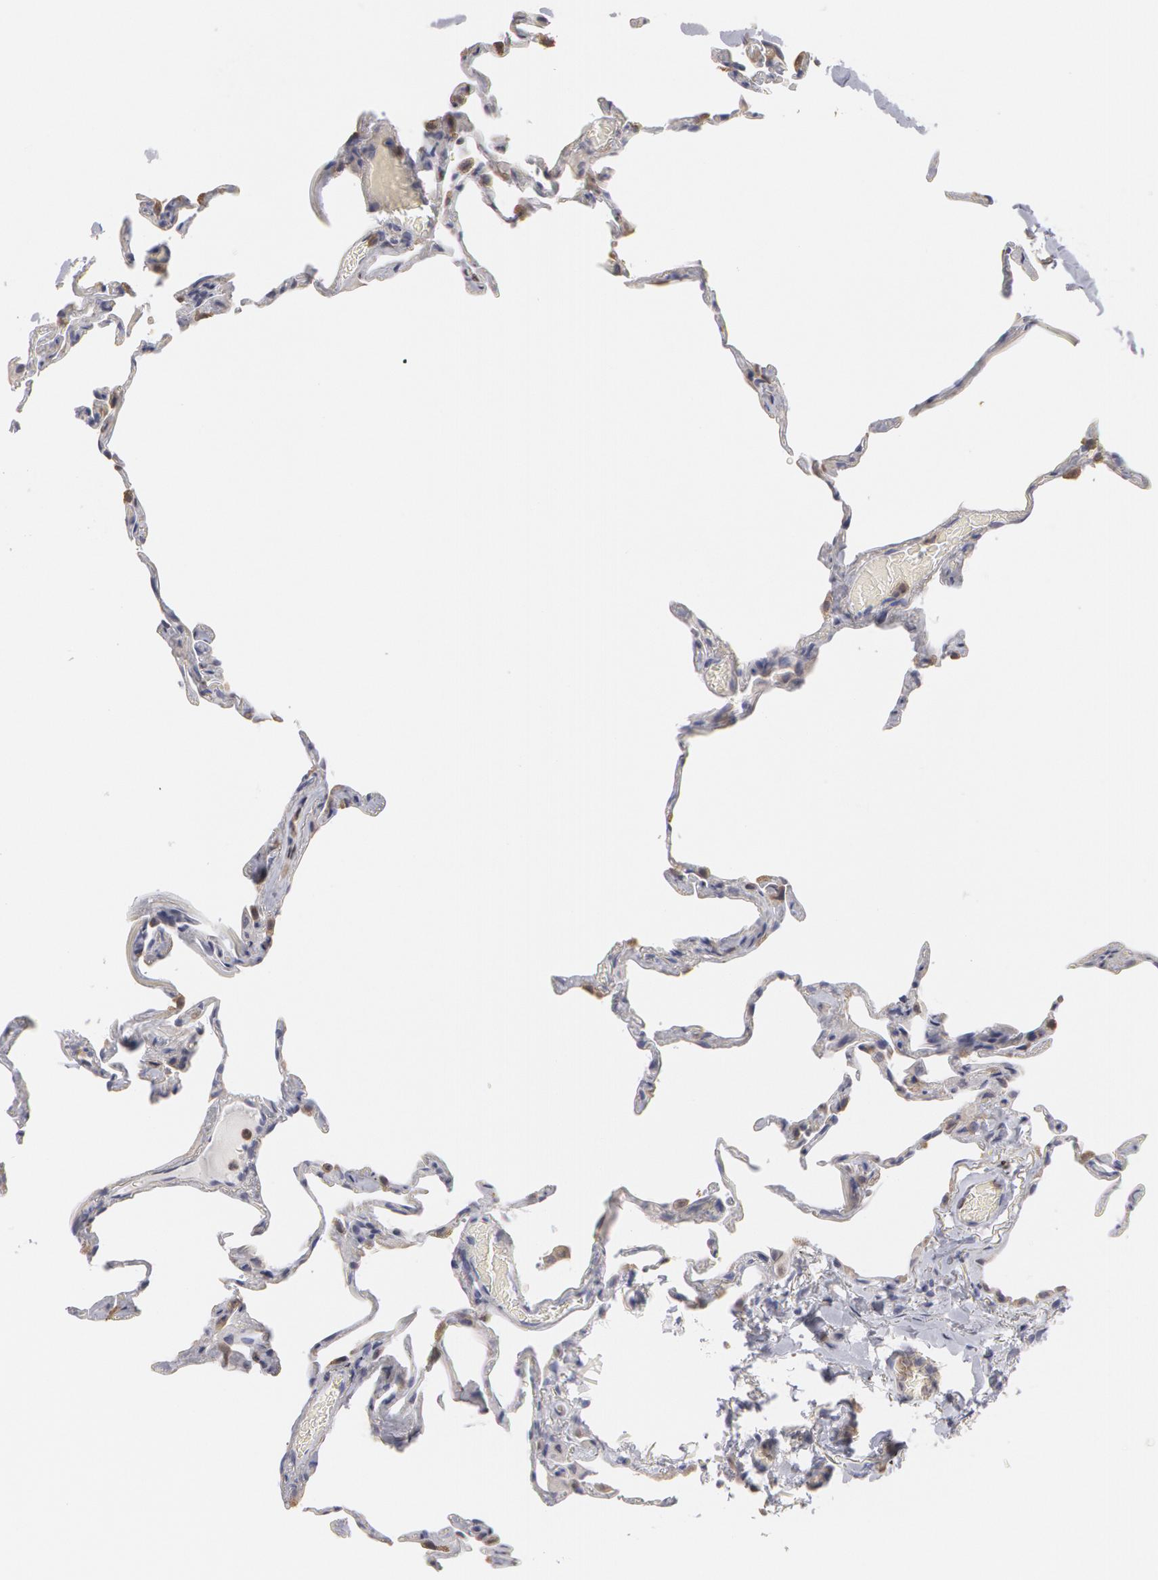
{"staining": {"intensity": "negative", "quantity": "none", "location": "none"}, "tissue": "lung", "cell_type": "Alveolar cells", "image_type": "normal", "snomed": [{"axis": "morphology", "description": "Normal tissue, NOS"}, {"axis": "topography", "description": "Lung"}], "caption": "A high-resolution image shows immunohistochemistry staining of normal lung, which demonstrates no significant positivity in alveolar cells. The staining was performed using DAB to visualize the protein expression in brown, while the nuclei were stained in blue with hematoxylin (Magnification: 20x).", "gene": "CAT", "patient": {"sex": "female", "age": 75}}